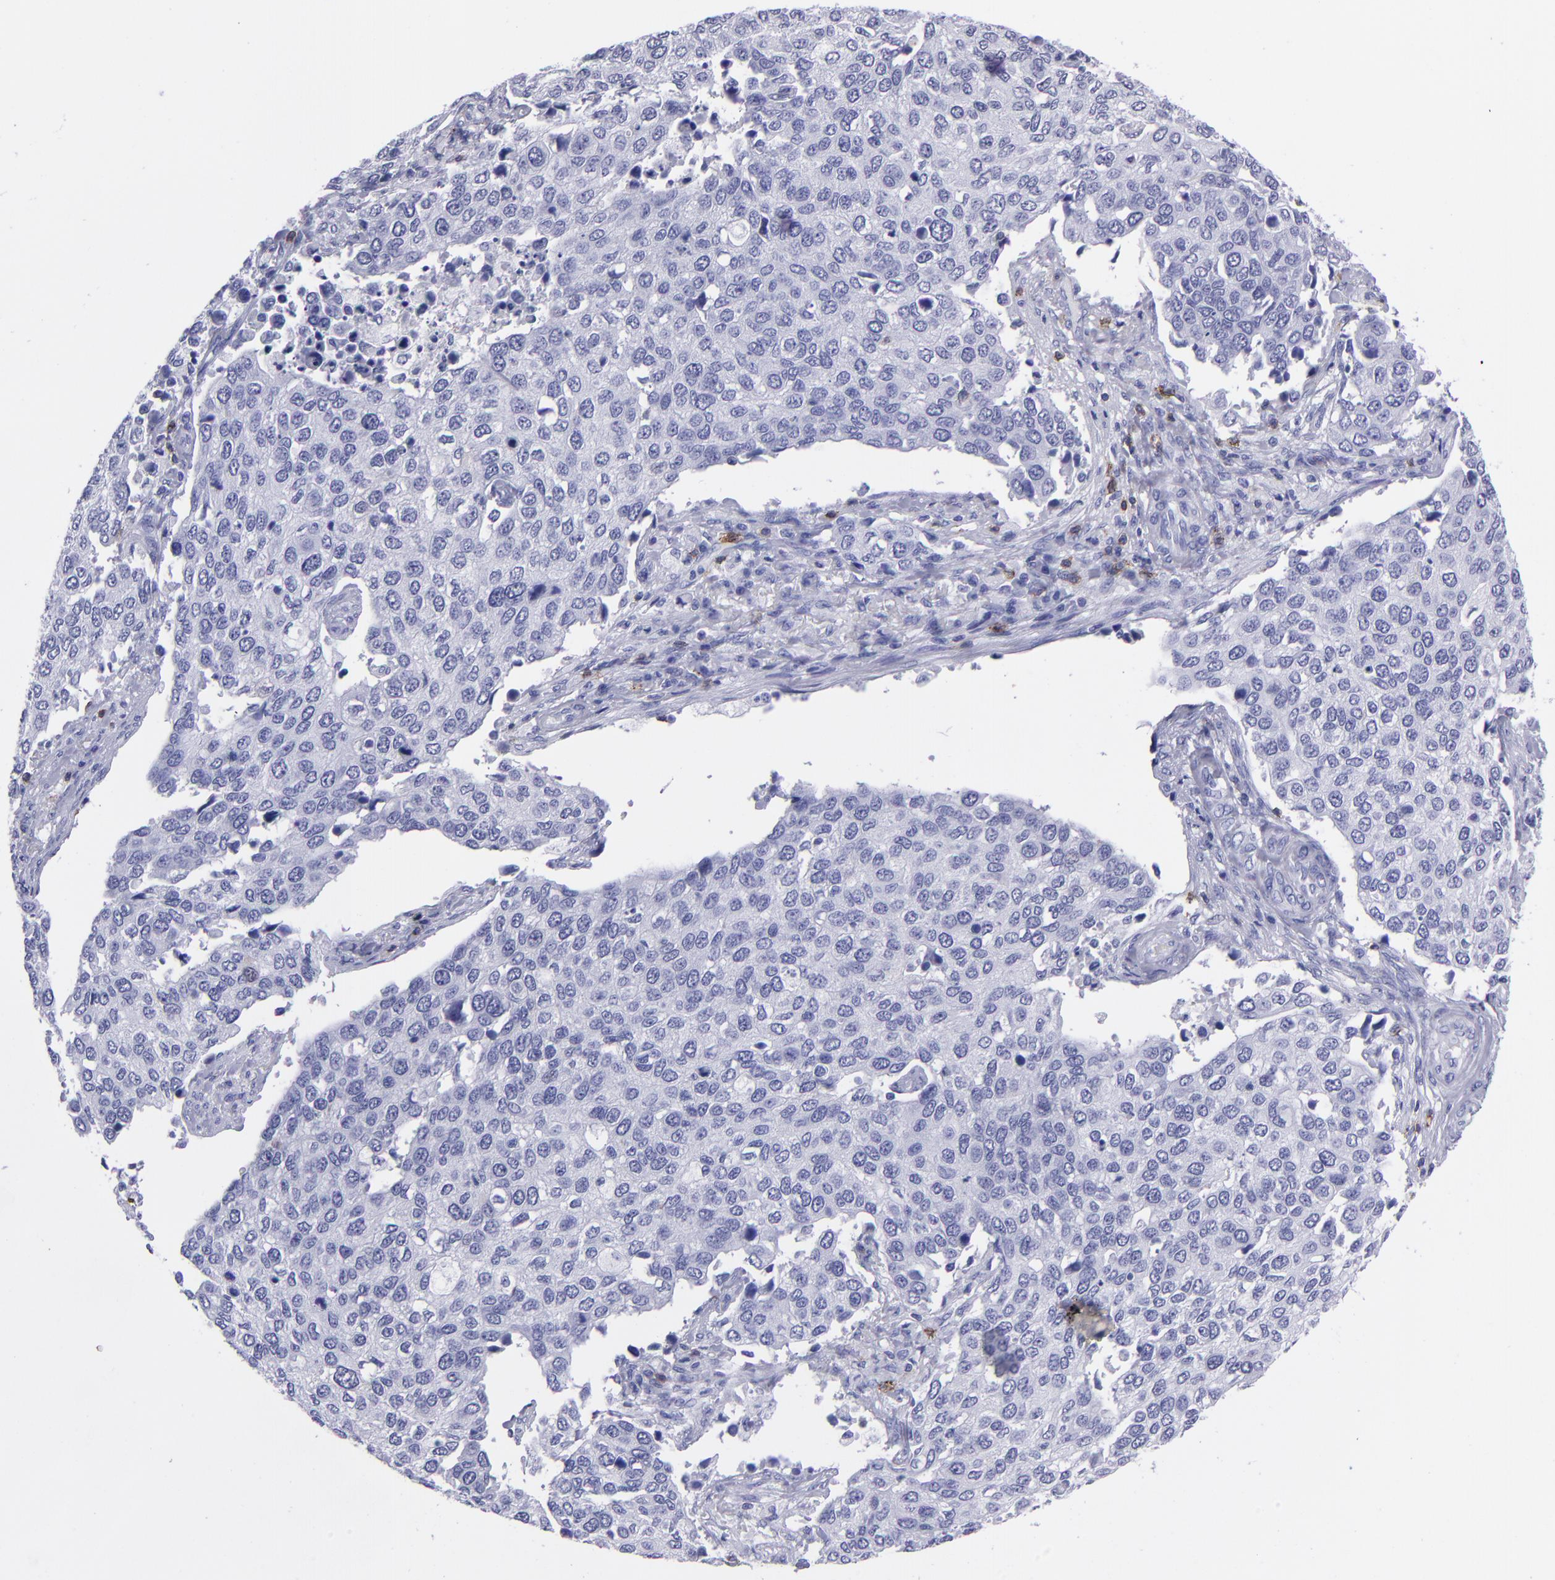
{"staining": {"intensity": "negative", "quantity": "none", "location": "none"}, "tissue": "cervical cancer", "cell_type": "Tumor cells", "image_type": "cancer", "snomed": [{"axis": "morphology", "description": "Squamous cell carcinoma, NOS"}, {"axis": "topography", "description": "Cervix"}], "caption": "The photomicrograph demonstrates no significant expression in tumor cells of cervical squamous cell carcinoma.", "gene": "CD6", "patient": {"sex": "female", "age": 54}}